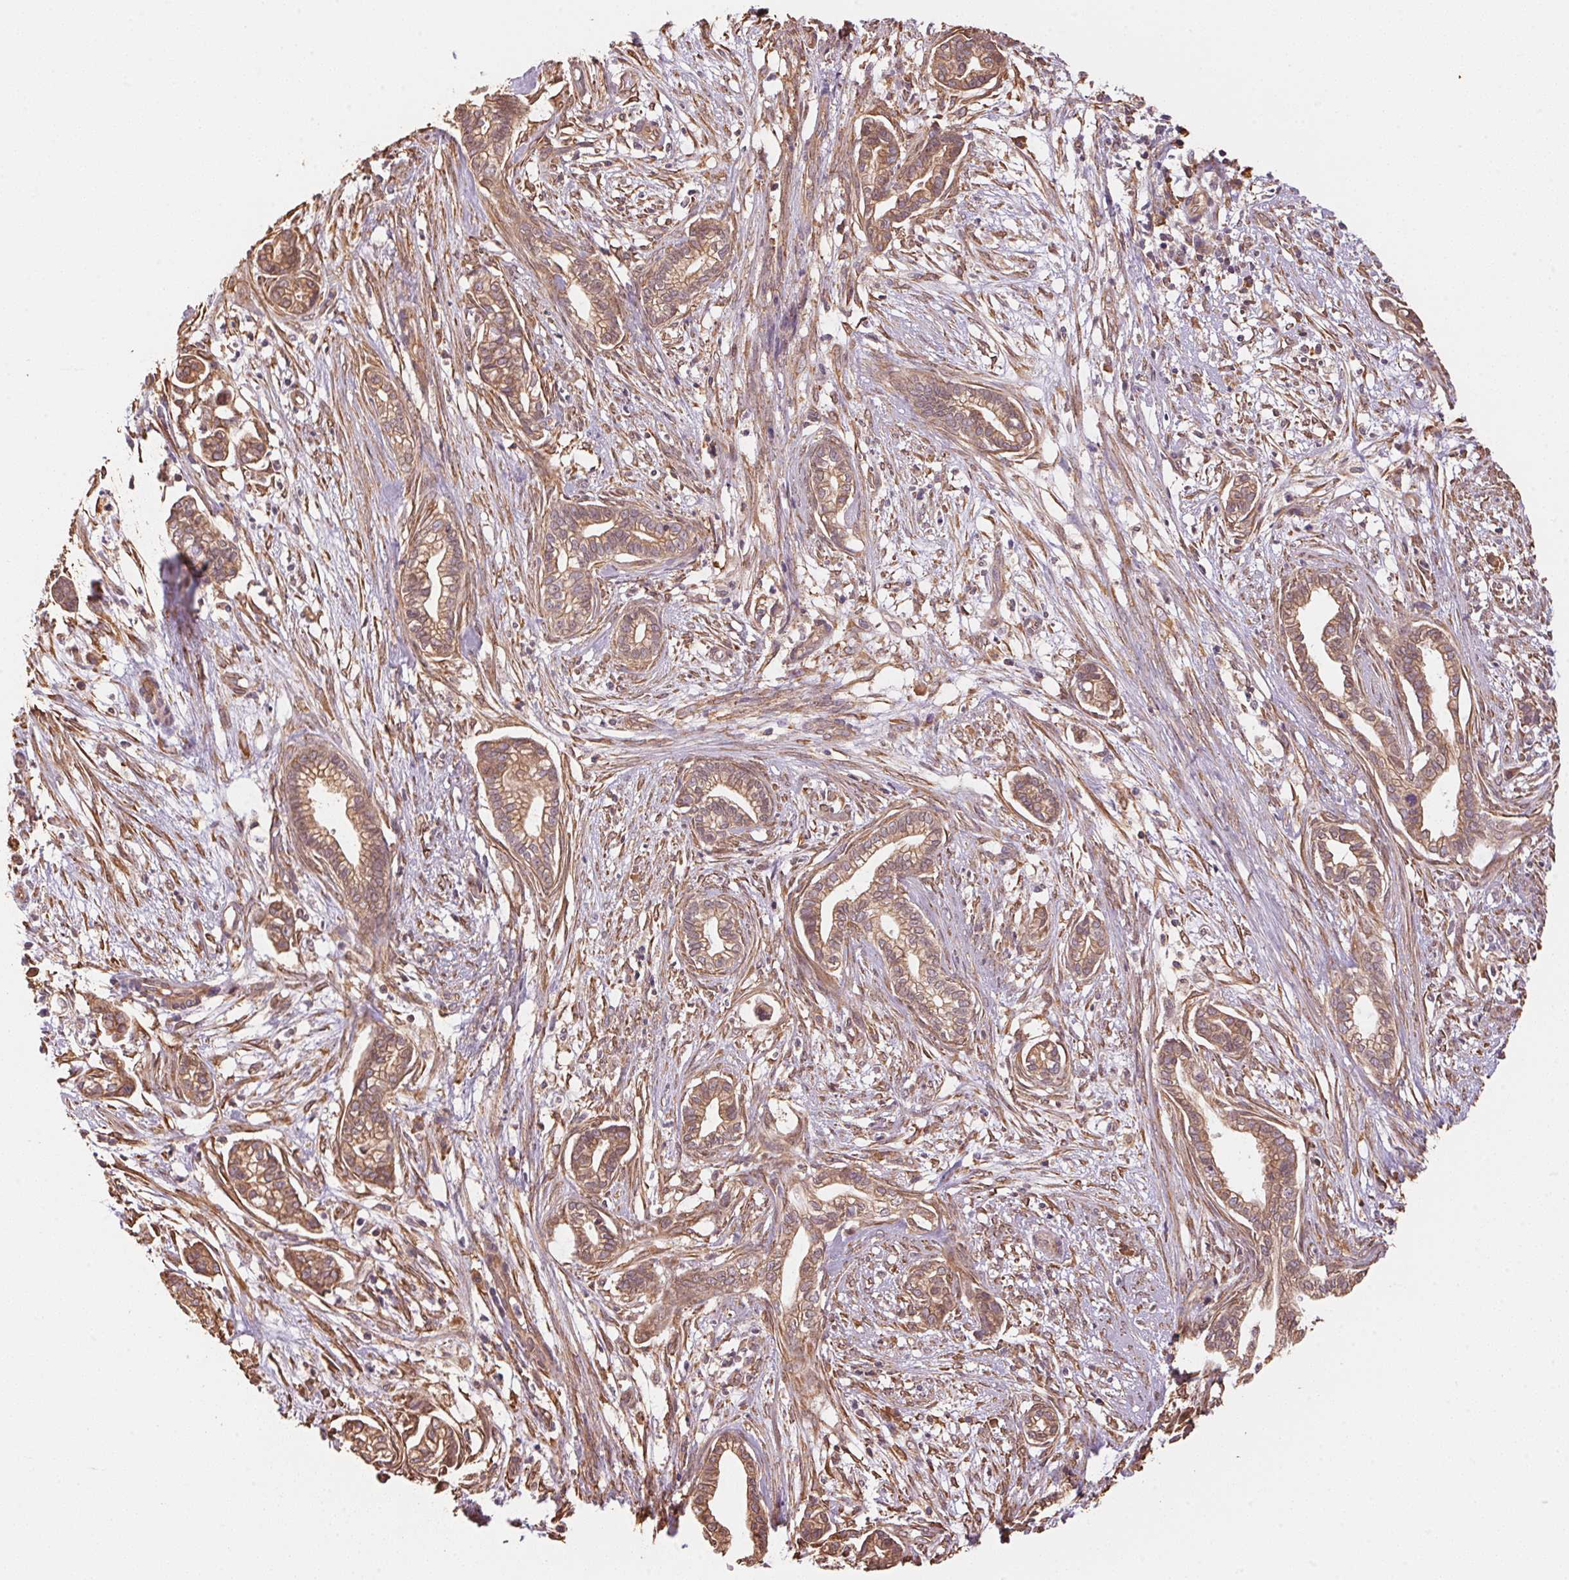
{"staining": {"intensity": "moderate", "quantity": ">75%", "location": "cytoplasmic/membranous"}, "tissue": "cervical cancer", "cell_type": "Tumor cells", "image_type": "cancer", "snomed": [{"axis": "morphology", "description": "Adenocarcinoma, NOS"}, {"axis": "topography", "description": "Cervix"}], "caption": "IHC of cervical cancer reveals medium levels of moderate cytoplasmic/membranous positivity in approximately >75% of tumor cells.", "gene": "C6orf163", "patient": {"sex": "female", "age": 62}}